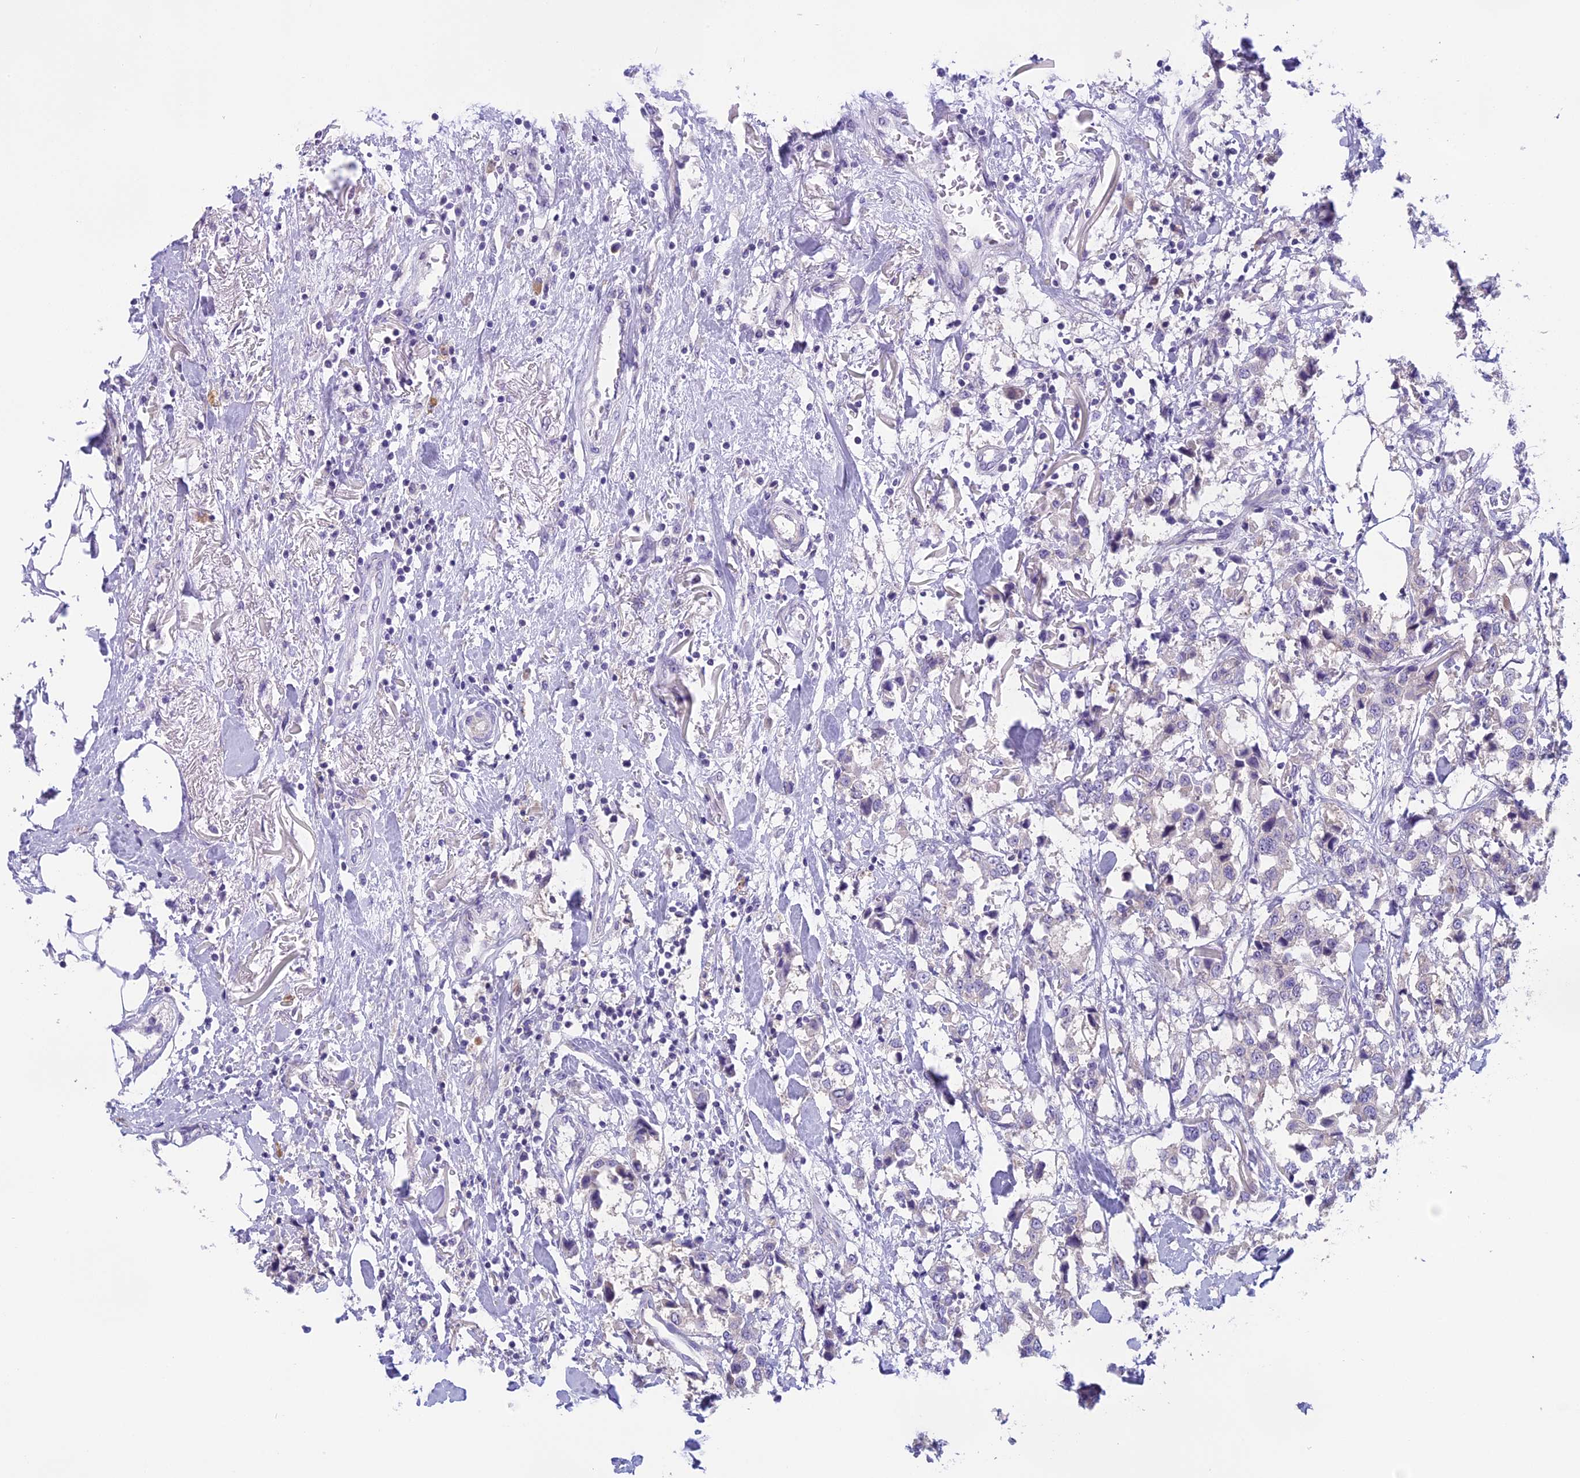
{"staining": {"intensity": "negative", "quantity": "none", "location": "none"}, "tissue": "breast cancer", "cell_type": "Tumor cells", "image_type": "cancer", "snomed": [{"axis": "morphology", "description": "Duct carcinoma"}, {"axis": "topography", "description": "Breast"}], "caption": "This is an immunohistochemistry (IHC) micrograph of breast invasive ductal carcinoma. There is no positivity in tumor cells.", "gene": "ARHGEF37", "patient": {"sex": "female", "age": 80}}